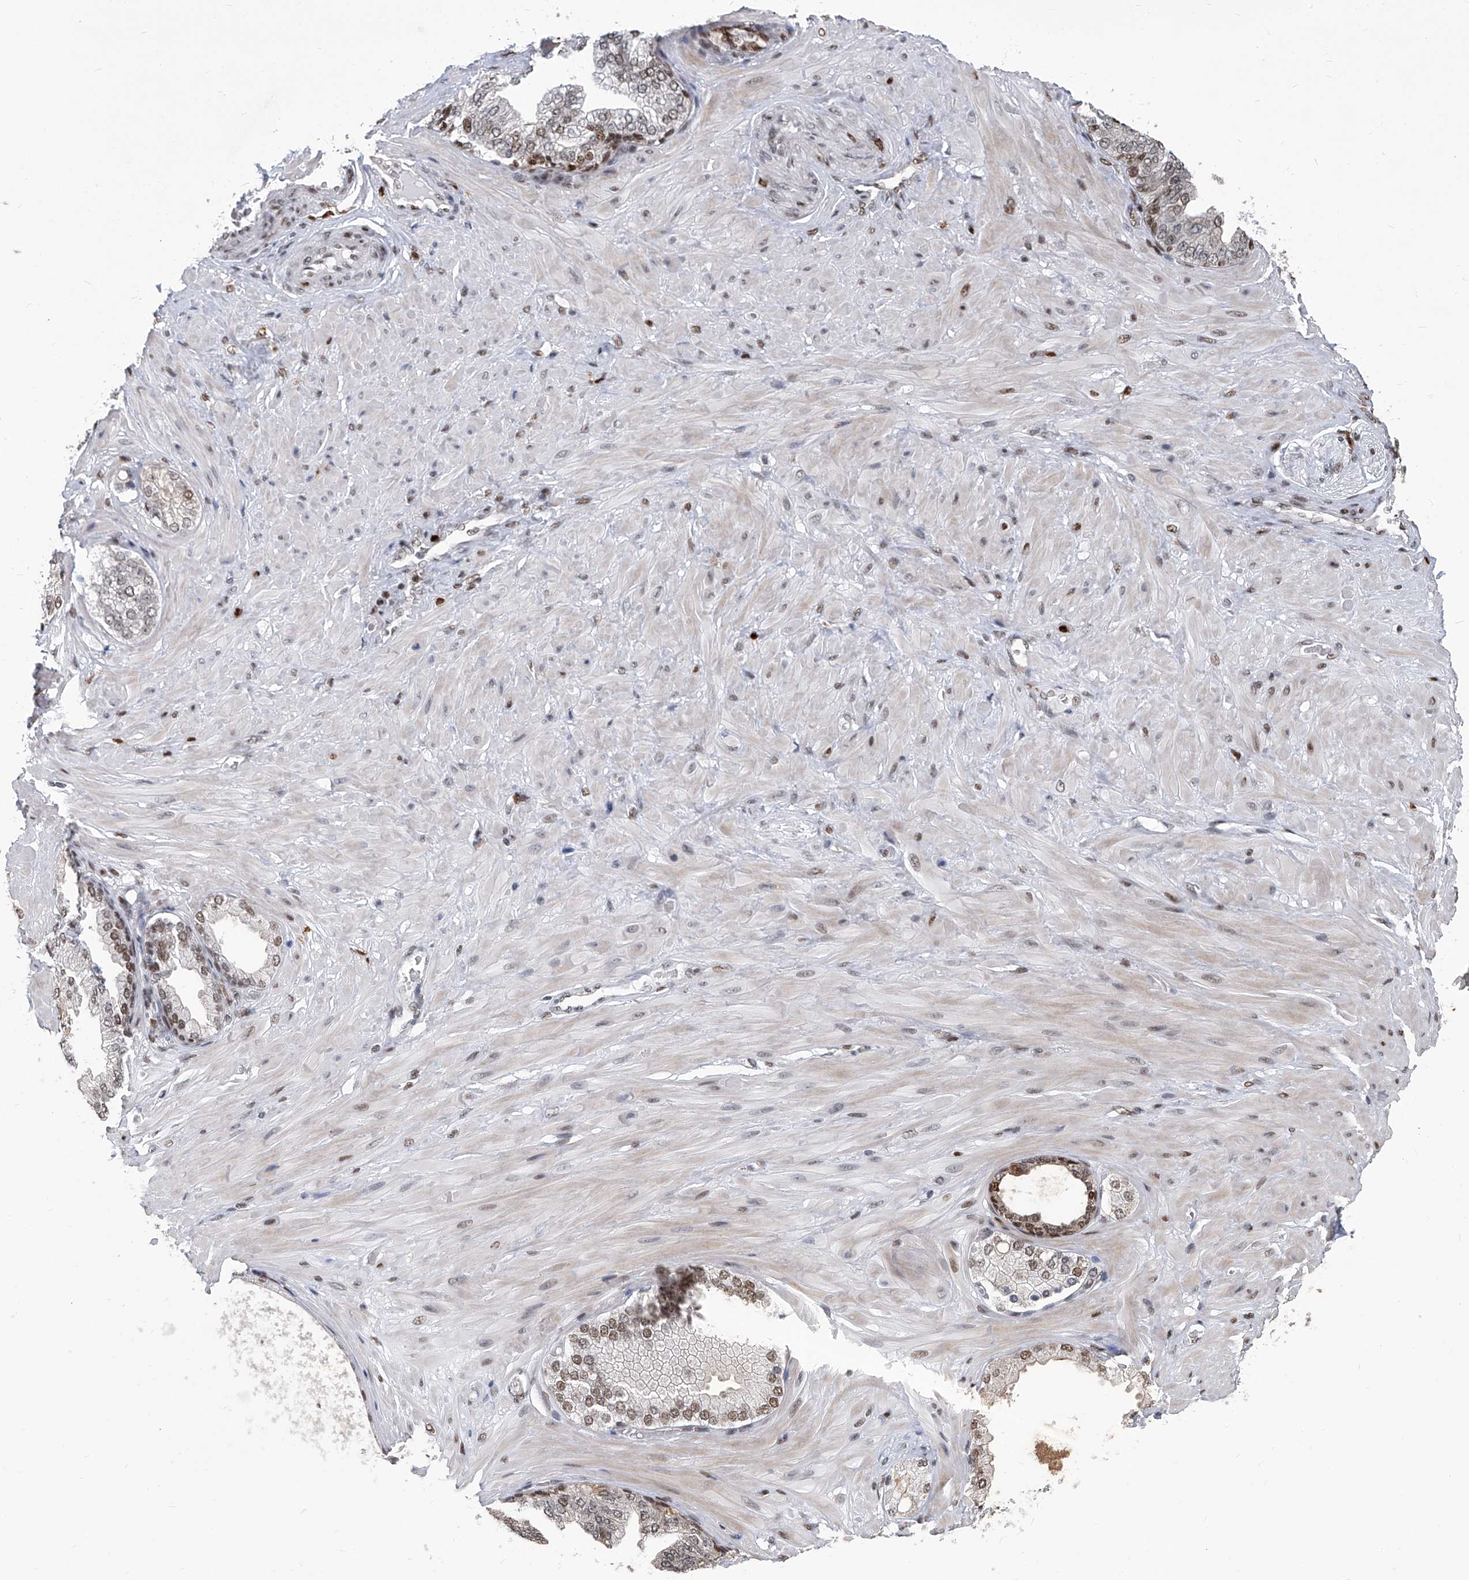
{"staining": {"intensity": "weak", "quantity": ">75%", "location": "nuclear"}, "tissue": "adipose tissue", "cell_type": "Adipocytes", "image_type": "normal", "snomed": [{"axis": "morphology", "description": "Normal tissue, NOS"}, {"axis": "morphology", "description": "Adenocarcinoma, Low grade"}, {"axis": "topography", "description": "Prostate"}, {"axis": "topography", "description": "Peripheral nerve tissue"}], "caption": "High-power microscopy captured an immunohistochemistry micrograph of benign adipose tissue, revealing weak nuclear staining in about >75% of adipocytes.", "gene": "PCNA", "patient": {"sex": "male", "age": 63}}